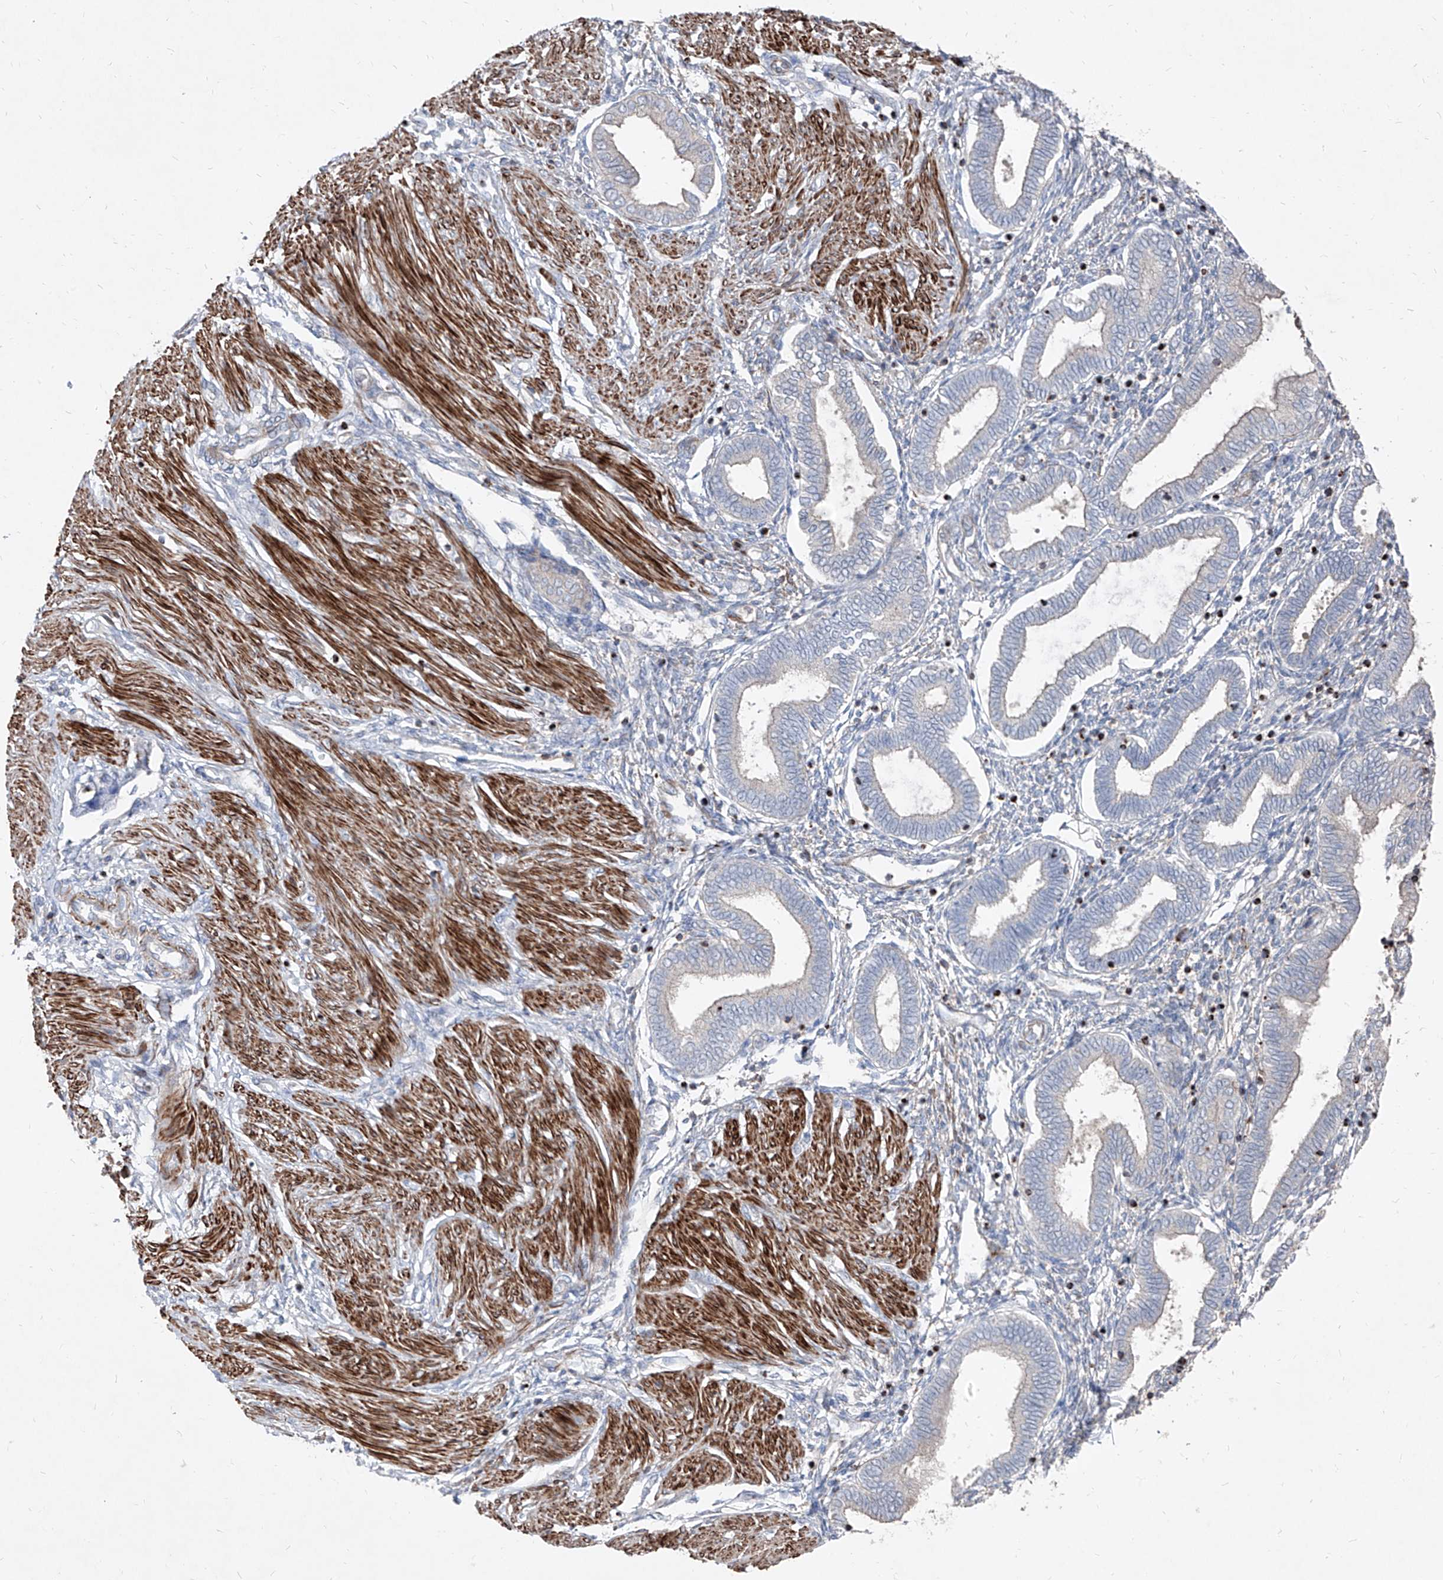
{"staining": {"intensity": "negative", "quantity": "none", "location": "none"}, "tissue": "endometrium", "cell_type": "Cells in endometrial stroma", "image_type": "normal", "snomed": [{"axis": "morphology", "description": "Normal tissue, NOS"}, {"axis": "topography", "description": "Endometrium"}], "caption": "Immunohistochemistry (IHC) of benign human endometrium displays no expression in cells in endometrial stroma.", "gene": "UFD1", "patient": {"sex": "female", "age": 53}}